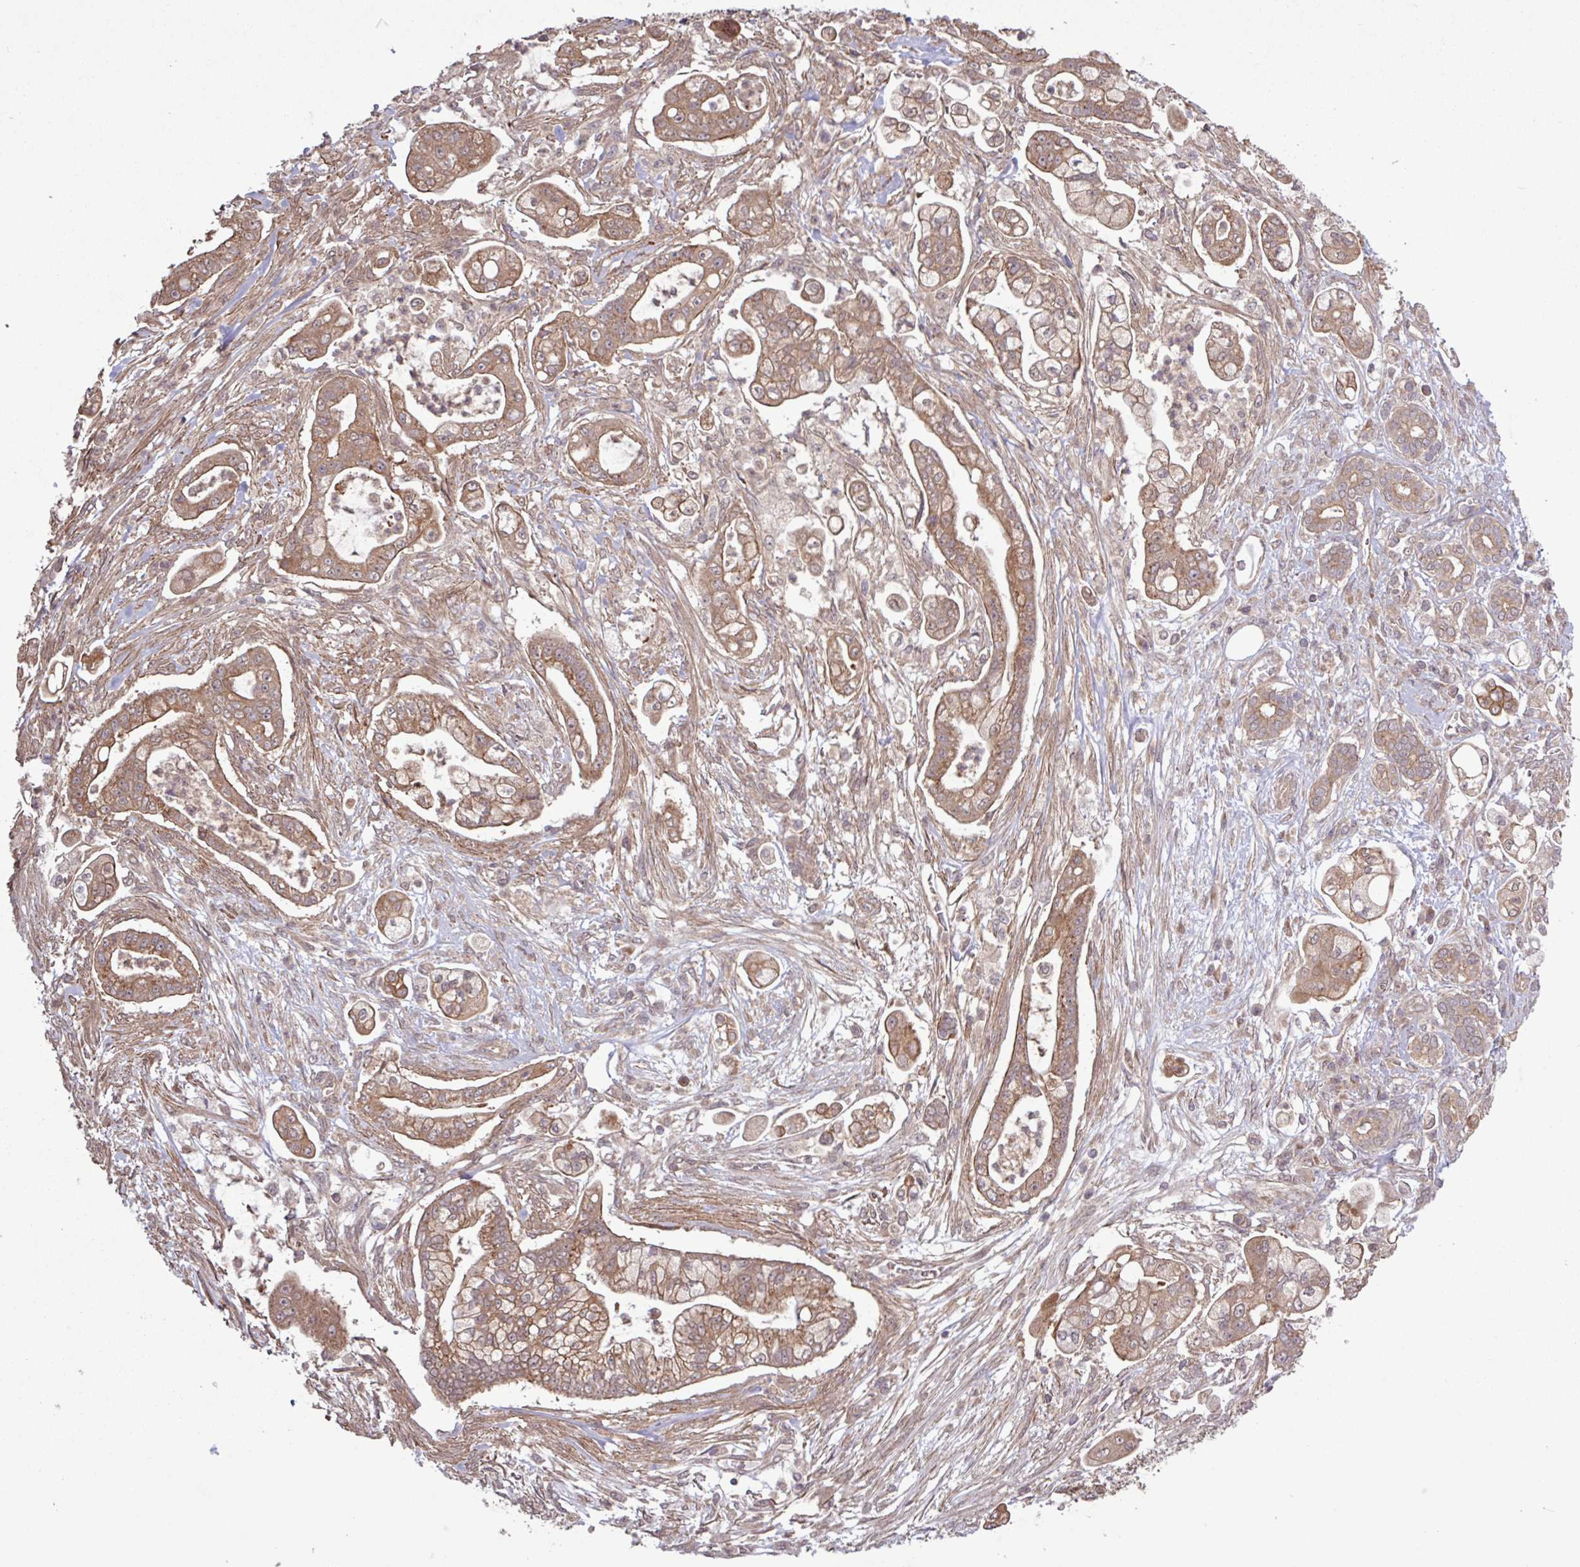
{"staining": {"intensity": "moderate", "quantity": ">75%", "location": "cytoplasmic/membranous"}, "tissue": "pancreatic cancer", "cell_type": "Tumor cells", "image_type": "cancer", "snomed": [{"axis": "morphology", "description": "Adenocarcinoma, NOS"}, {"axis": "topography", "description": "Pancreas"}], "caption": "IHC of pancreatic cancer (adenocarcinoma) demonstrates medium levels of moderate cytoplasmic/membranous positivity in about >75% of tumor cells.", "gene": "TRABD2A", "patient": {"sex": "female", "age": 69}}